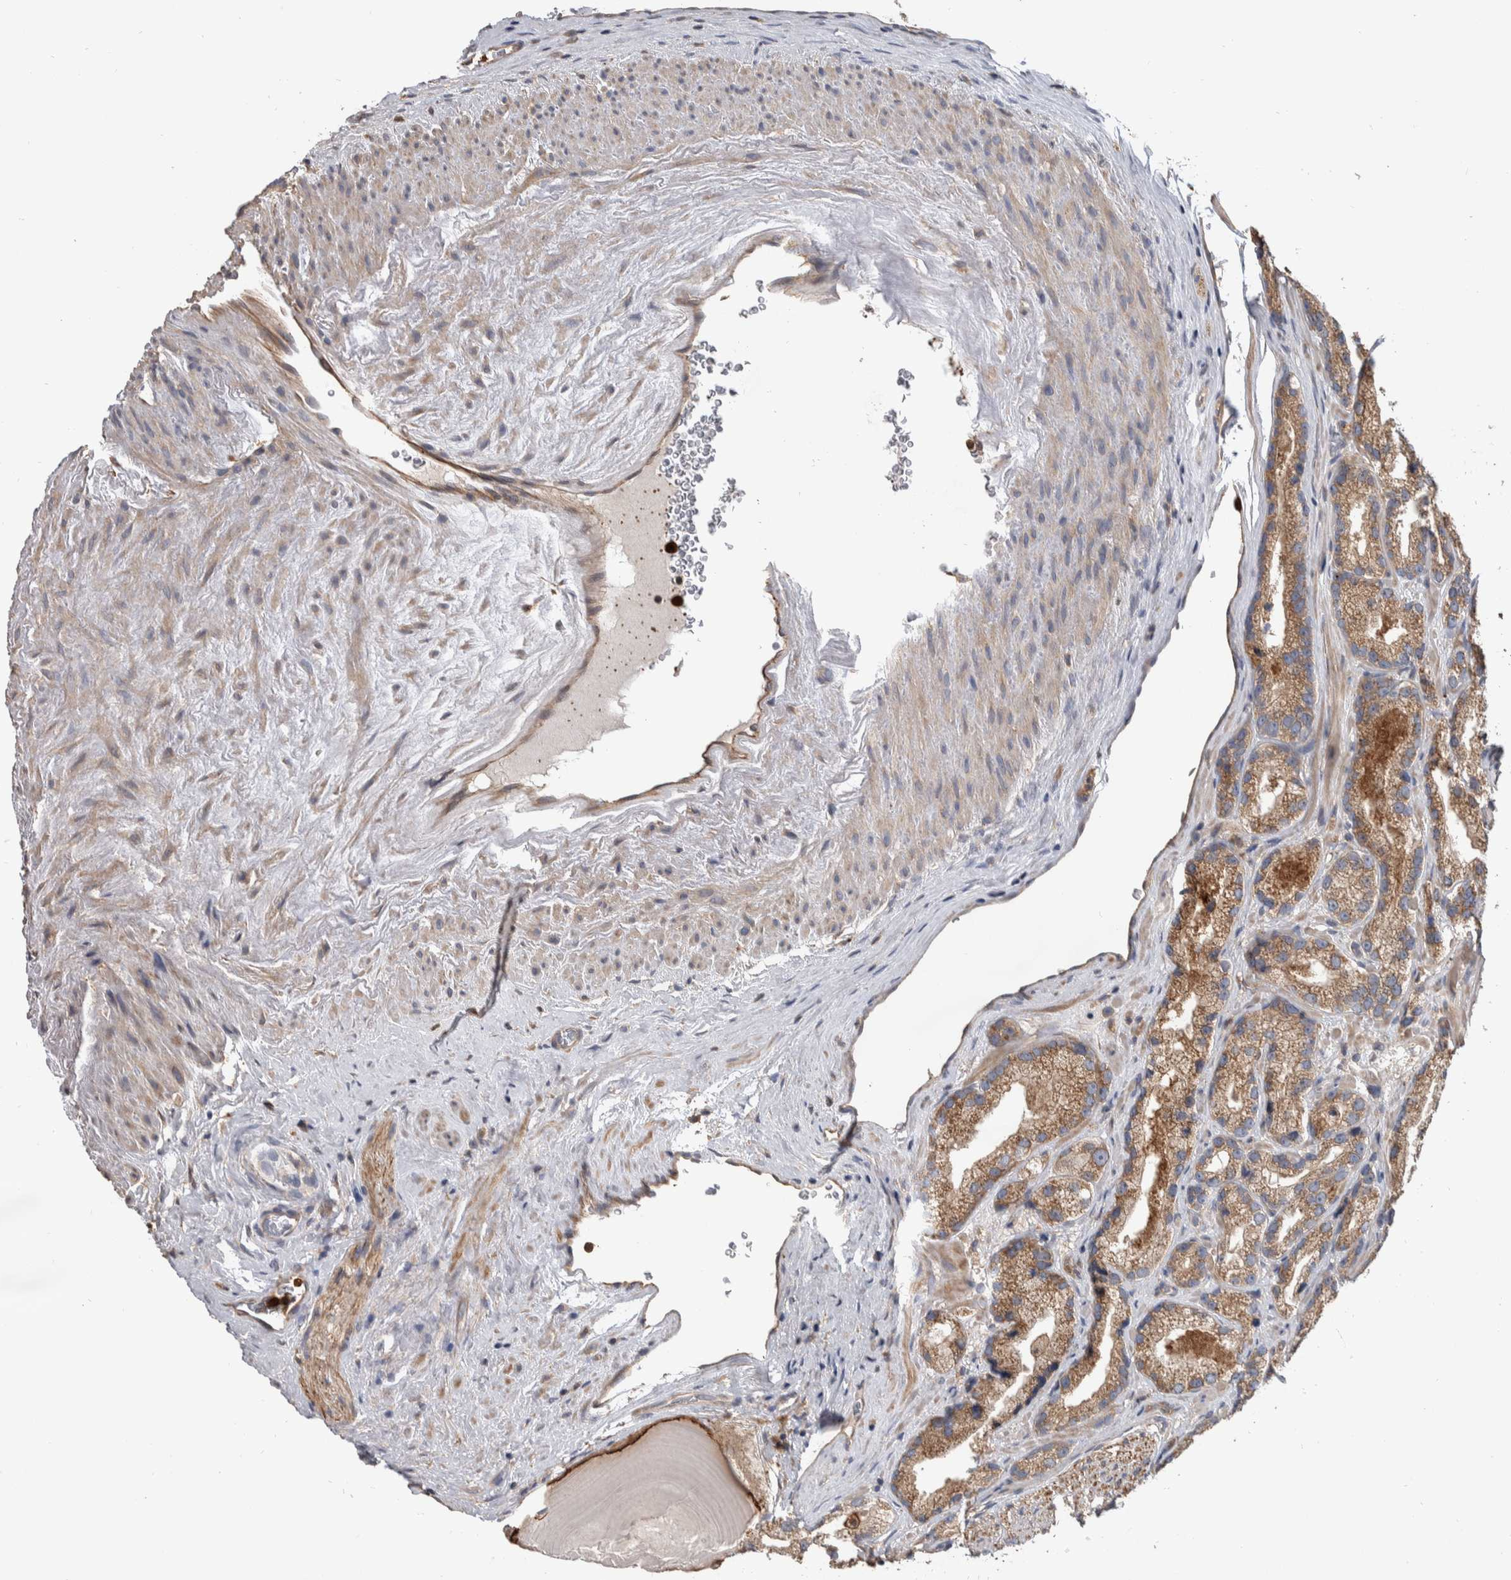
{"staining": {"intensity": "weak", "quantity": ">75%", "location": "cytoplasmic/membranous"}, "tissue": "prostate cancer", "cell_type": "Tumor cells", "image_type": "cancer", "snomed": [{"axis": "morphology", "description": "Adenocarcinoma, High grade"}, {"axis": "topography", "description": "Prostate"}], "caption": "DAB immunohistochemical staining of human prostate cancer (adenocarcinoma (high-grade)) shows weak cytoplasmic/membranous protein positivity in approximately >75% of tumor cells.", "gene": "SDCBP", "patient": {"sex": "male", "age": 63}}